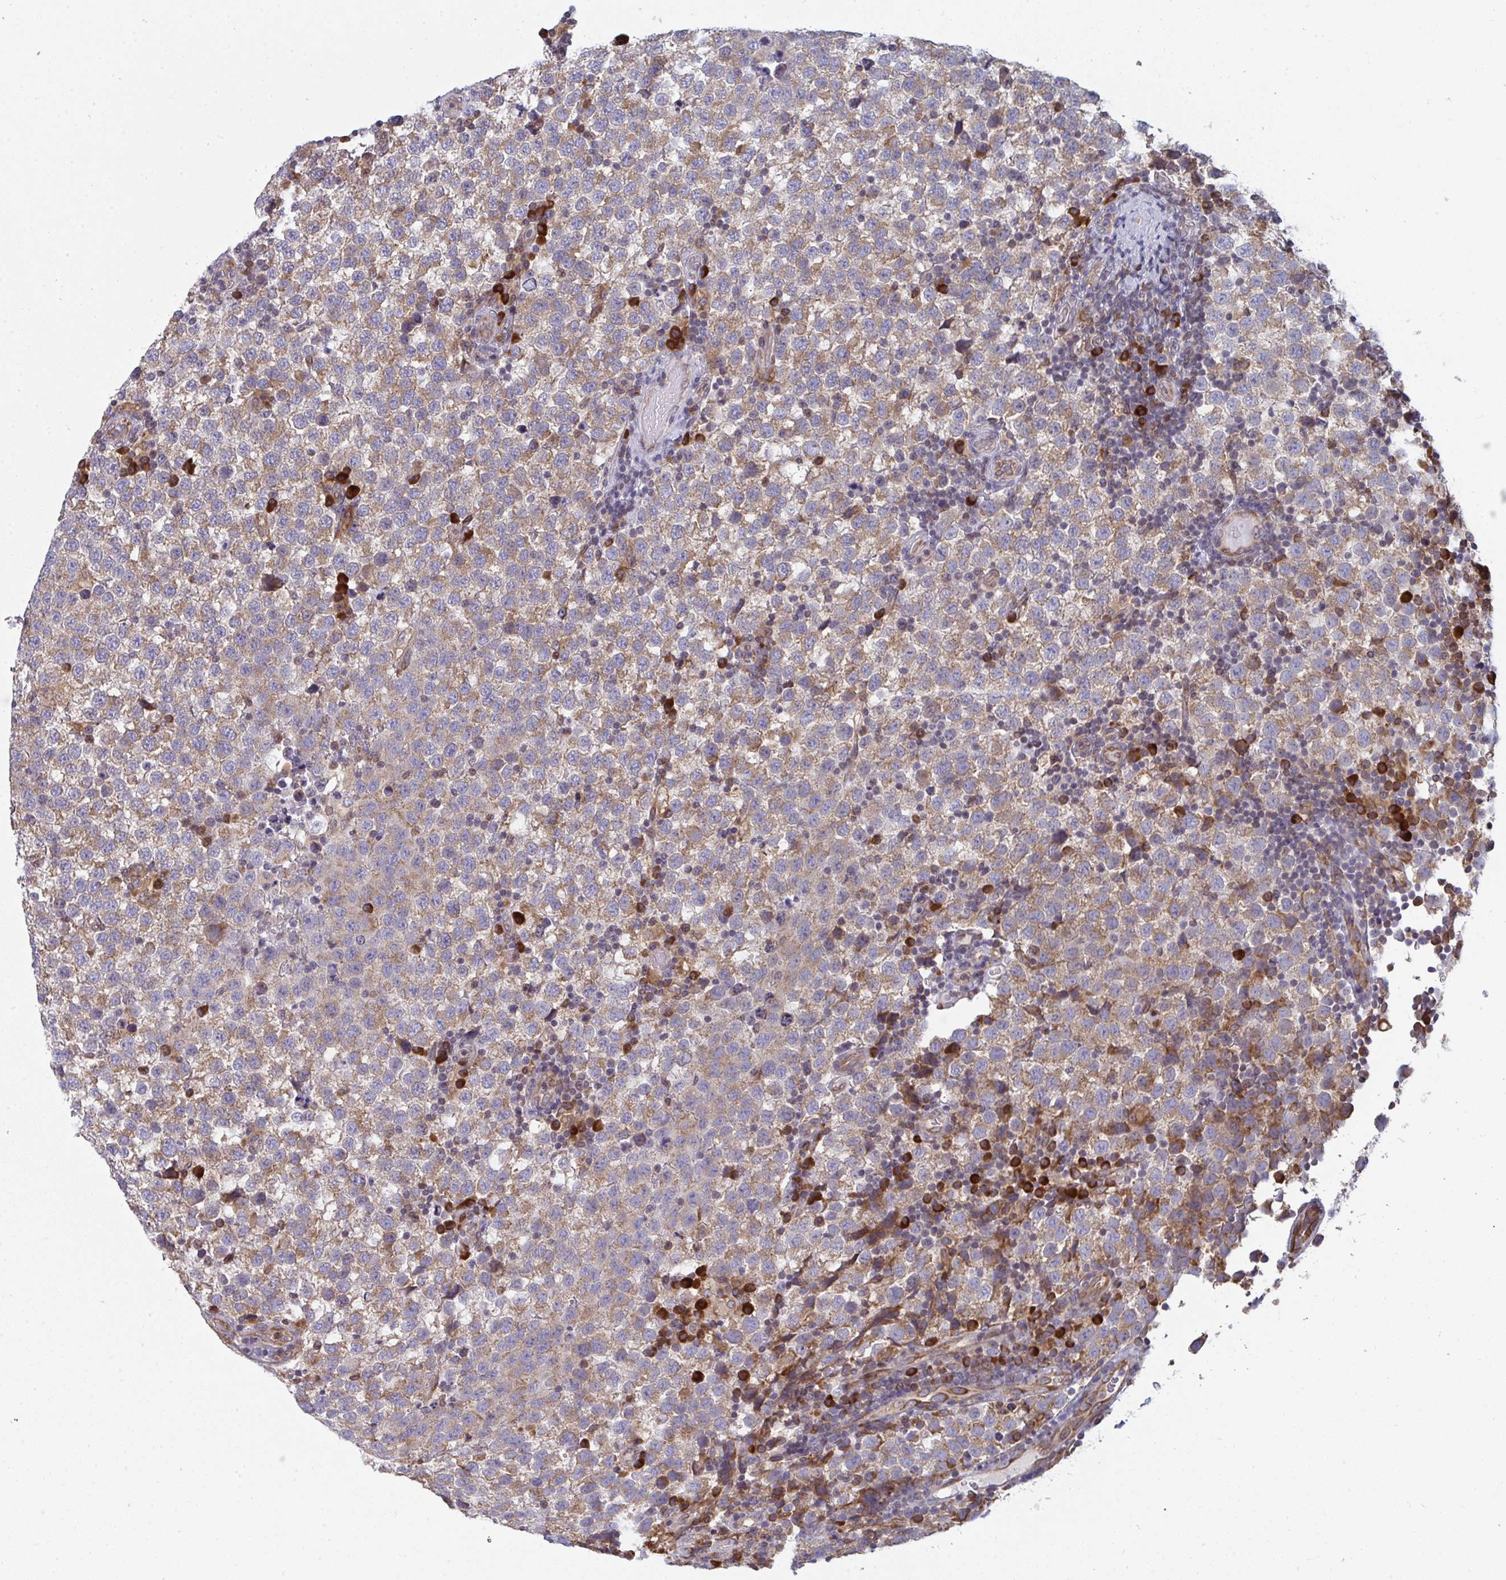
{"staining": {"intensity": "weak", "quantity": ">75%", "location": "cytoplasmic/membranous"}, "tissue": "testis cancer", "cell_type": "Tumor cells", "image_type": "cancer", "snomed": [{"axis": "morphology", "description": "Seminoma, NOS"}, {"axis": "topography", "description": "Testis"}], "caption": "This is a photomicrograph of immunohistochemistry (IHC) staining of testis cancer (seminoma), which shows weak expression in the cytoplasmic/membranous of tumor cells.", "gene": "LYSMD4", "patient": {"sex": "male", "age": 34}}